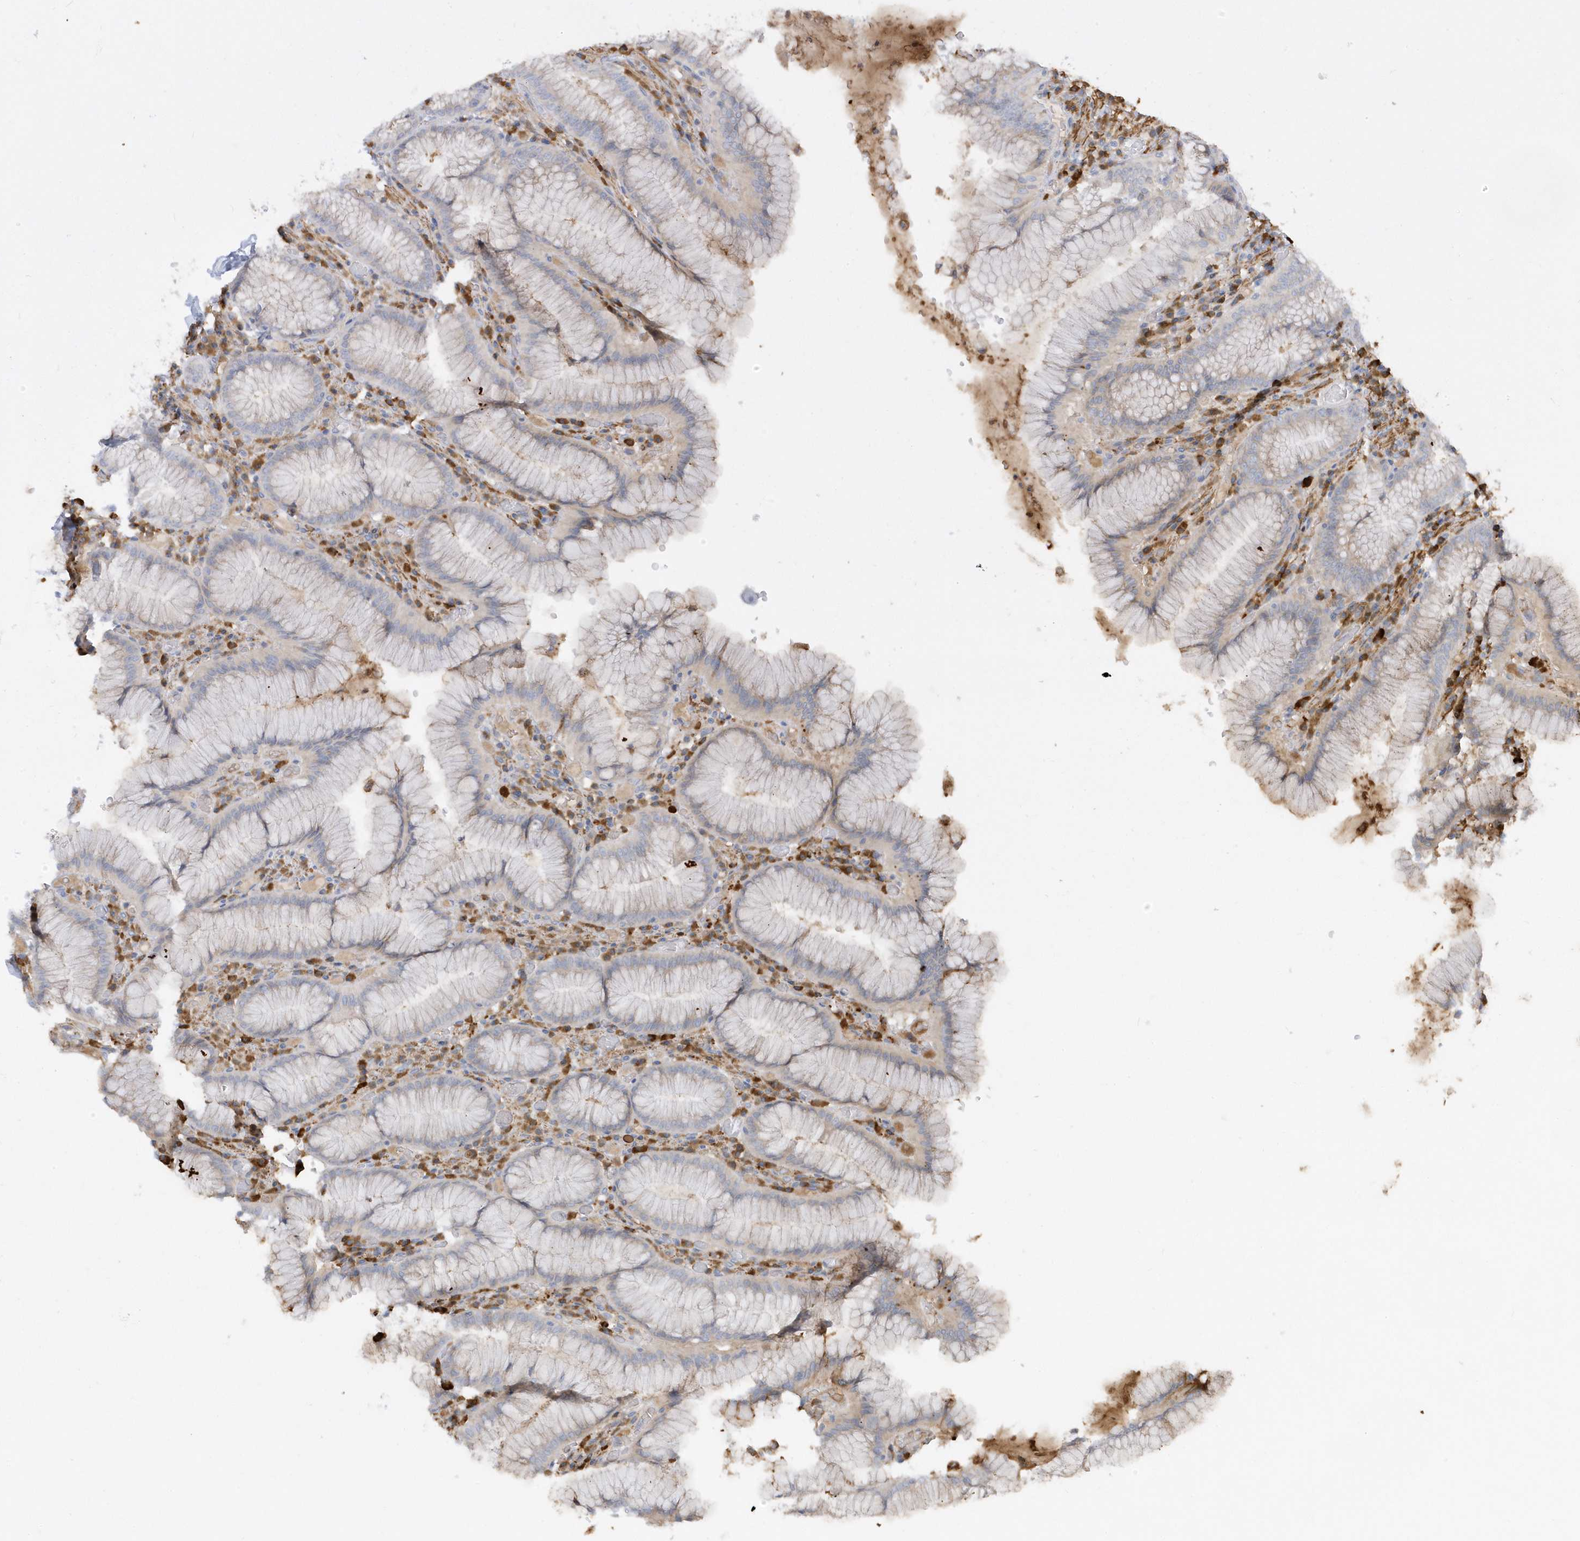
{"staining": {"intensity": "weak", "quantity": "<25%", "location": "cytoplasmic/membranous"}, "tissue": "stomach", "cell_type": "Glandular cells", "image_type": "normal", "snomed": [{"axis": "morphology", "description": "Normal tissue, NOS"}, {"axis": "topography", "description": "Stomach"}], "caption": "A high-resolution photomicrograph shows immunohistochemistry (IHC) staining of benign stomach, which reveals no significant positivity in glandular cells.", "gene": "THADA", "patient": {"sex": "male", "age": 55}}